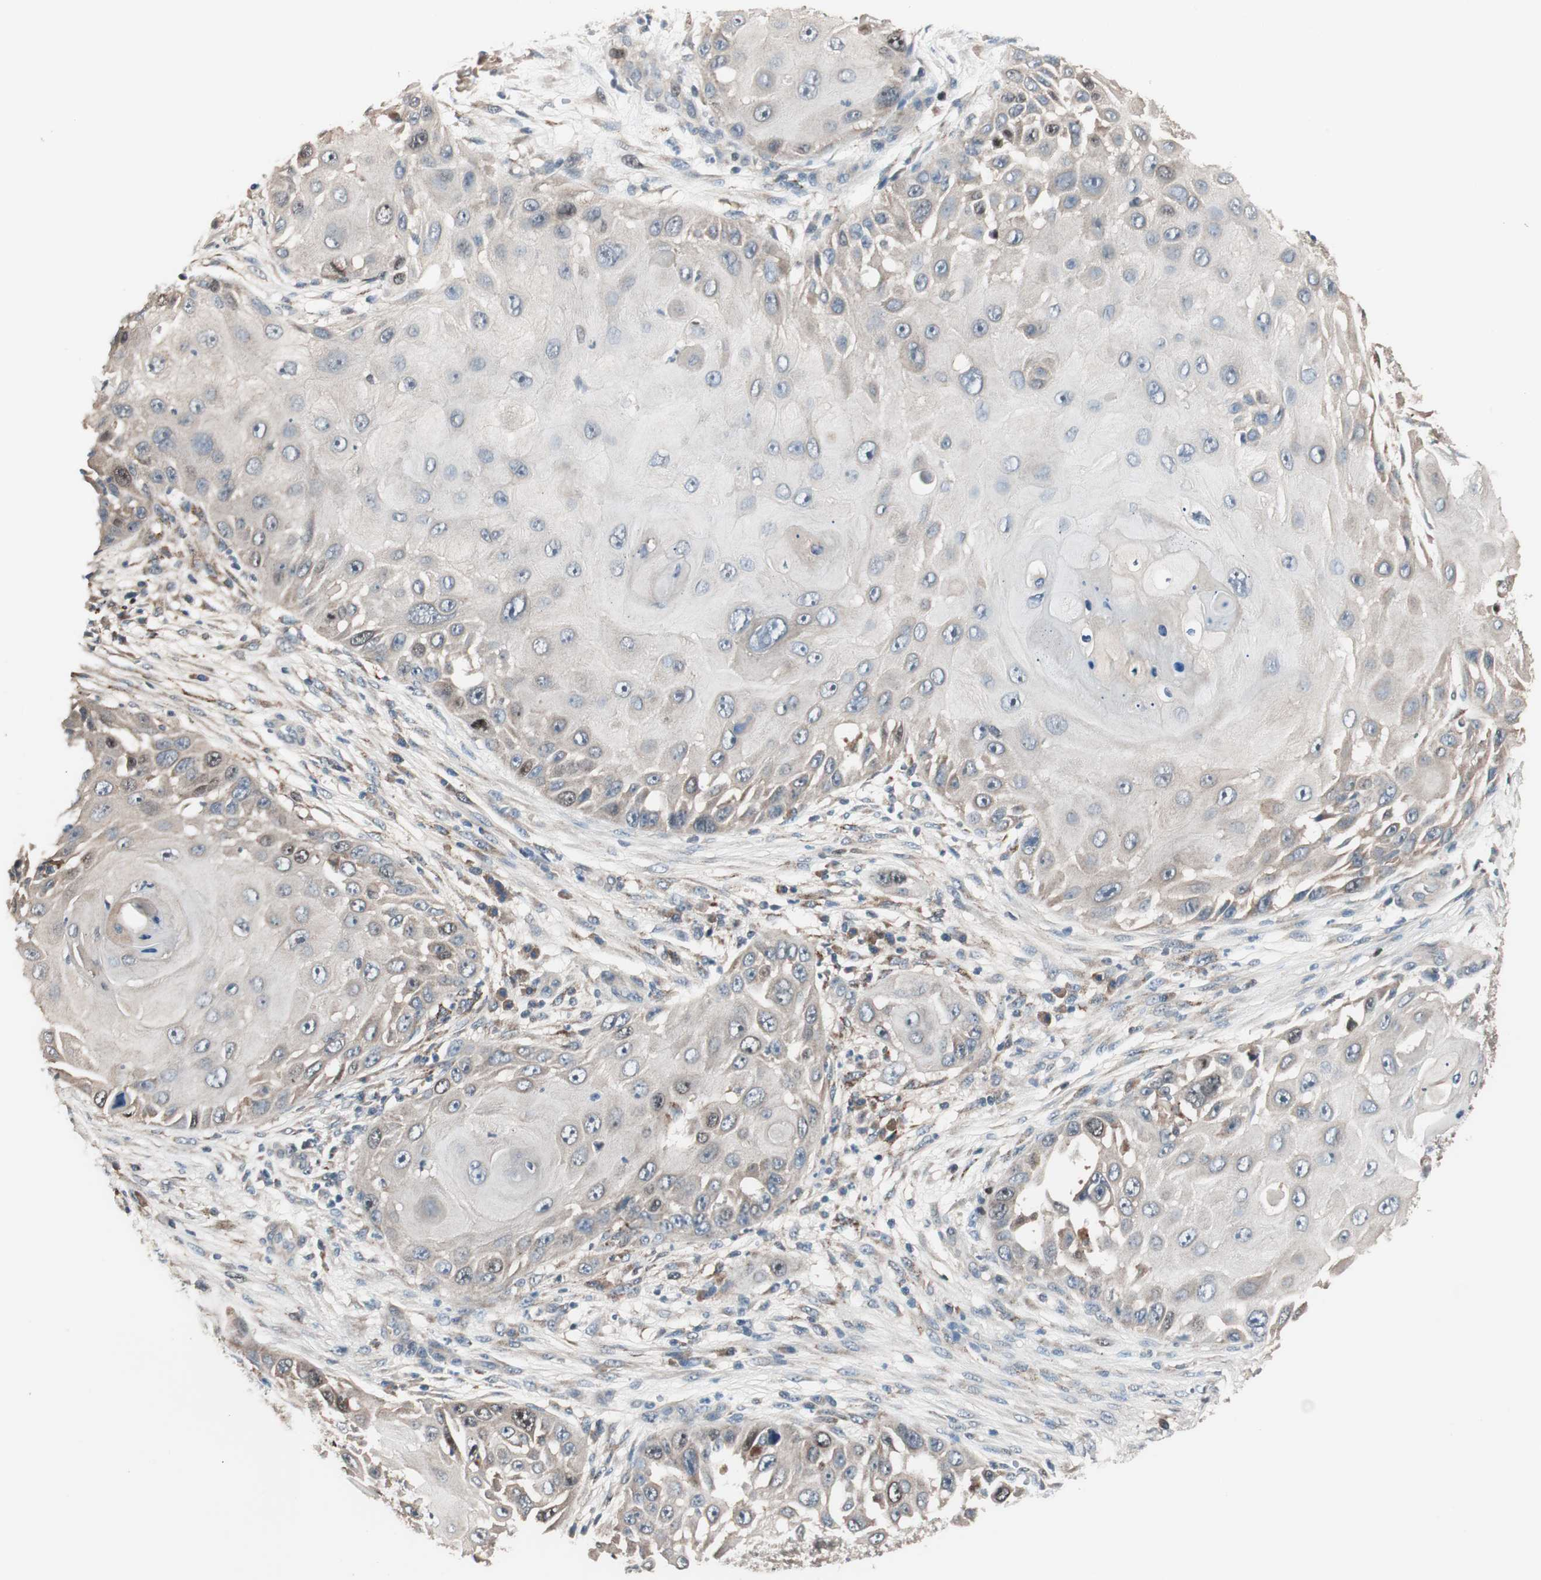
{"staining": {"intensity": "weak", "quantity": ">75%", "location": "cytoplasmic/membranous"}, "tissue": "skin cancer", "cell_type": "Tumor cells", "image_type": "cancer", "snomed": [{"axis": "morphology", "description": "Squamous cell carcinoma, NOS"}, {"axis": "topography", "description": "Skin"}], "caption": "This histopathology image demonstrates IHC staining of human skin cancer, with low weak cytoplasmic/membranous staining in approximately >75% of tumor cells.", "gene": "NFRKB", "patient": {"sex": "female", "age": 44}}